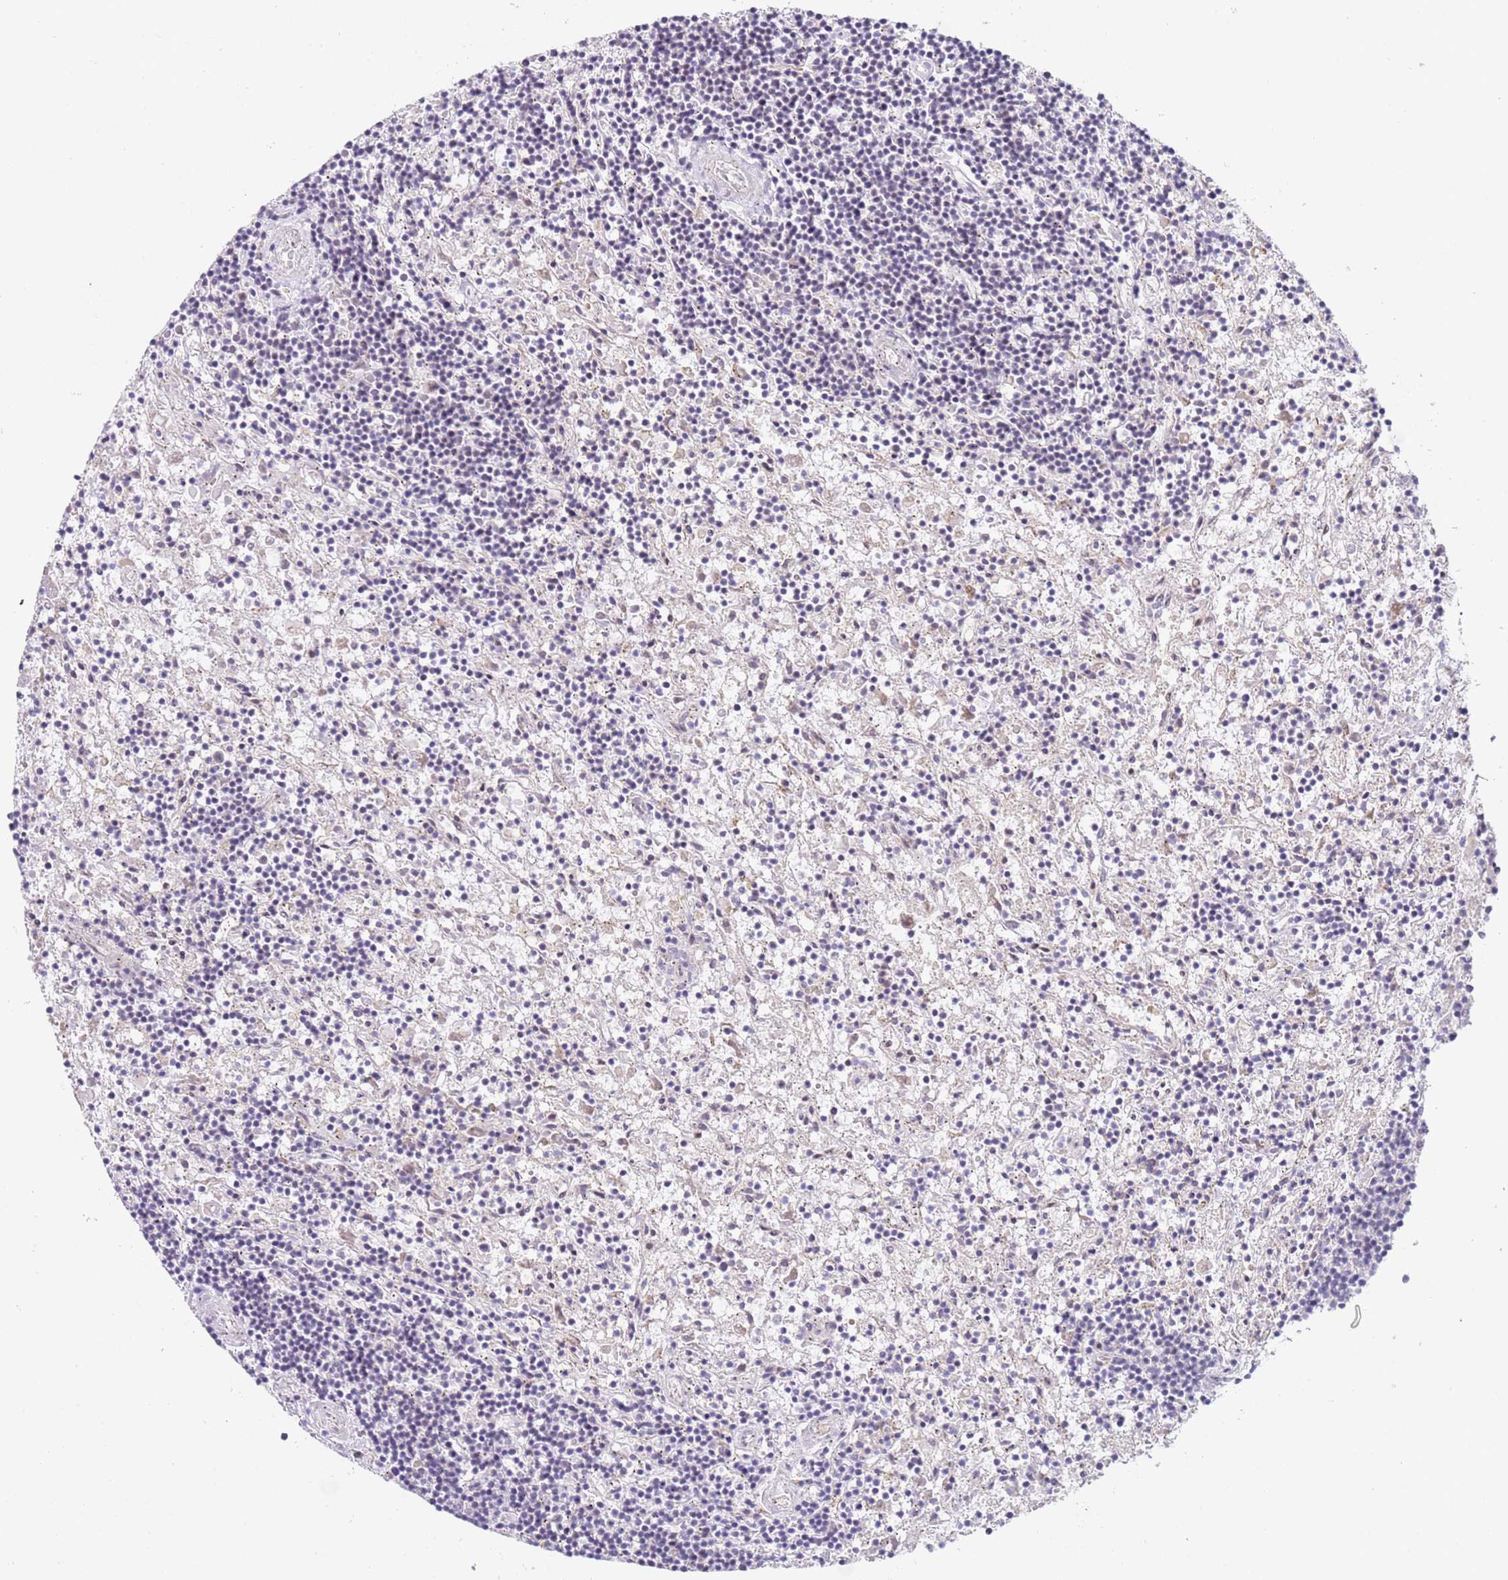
{"staining": {"intensity": "negative", "quantity": "none", "location": "none"}, "tissue": "lymphoma", "cell_type": "Tumor cells", "image_type": "cancer", "snomed": [{"axis": "morphology", "description": "Malignant lymphoma, non-Hodgkin's type, Low grade"}, {"axis": "topography", "description": "Spleen"}], "caption": "Immunohistochemistry of malignant lymphoma, non-Hodgkin's type (low-grade) exhibits no positivity in tumor cells.", "gene": "LGALSL", "patient": {"sex": "male", "age": 76}}